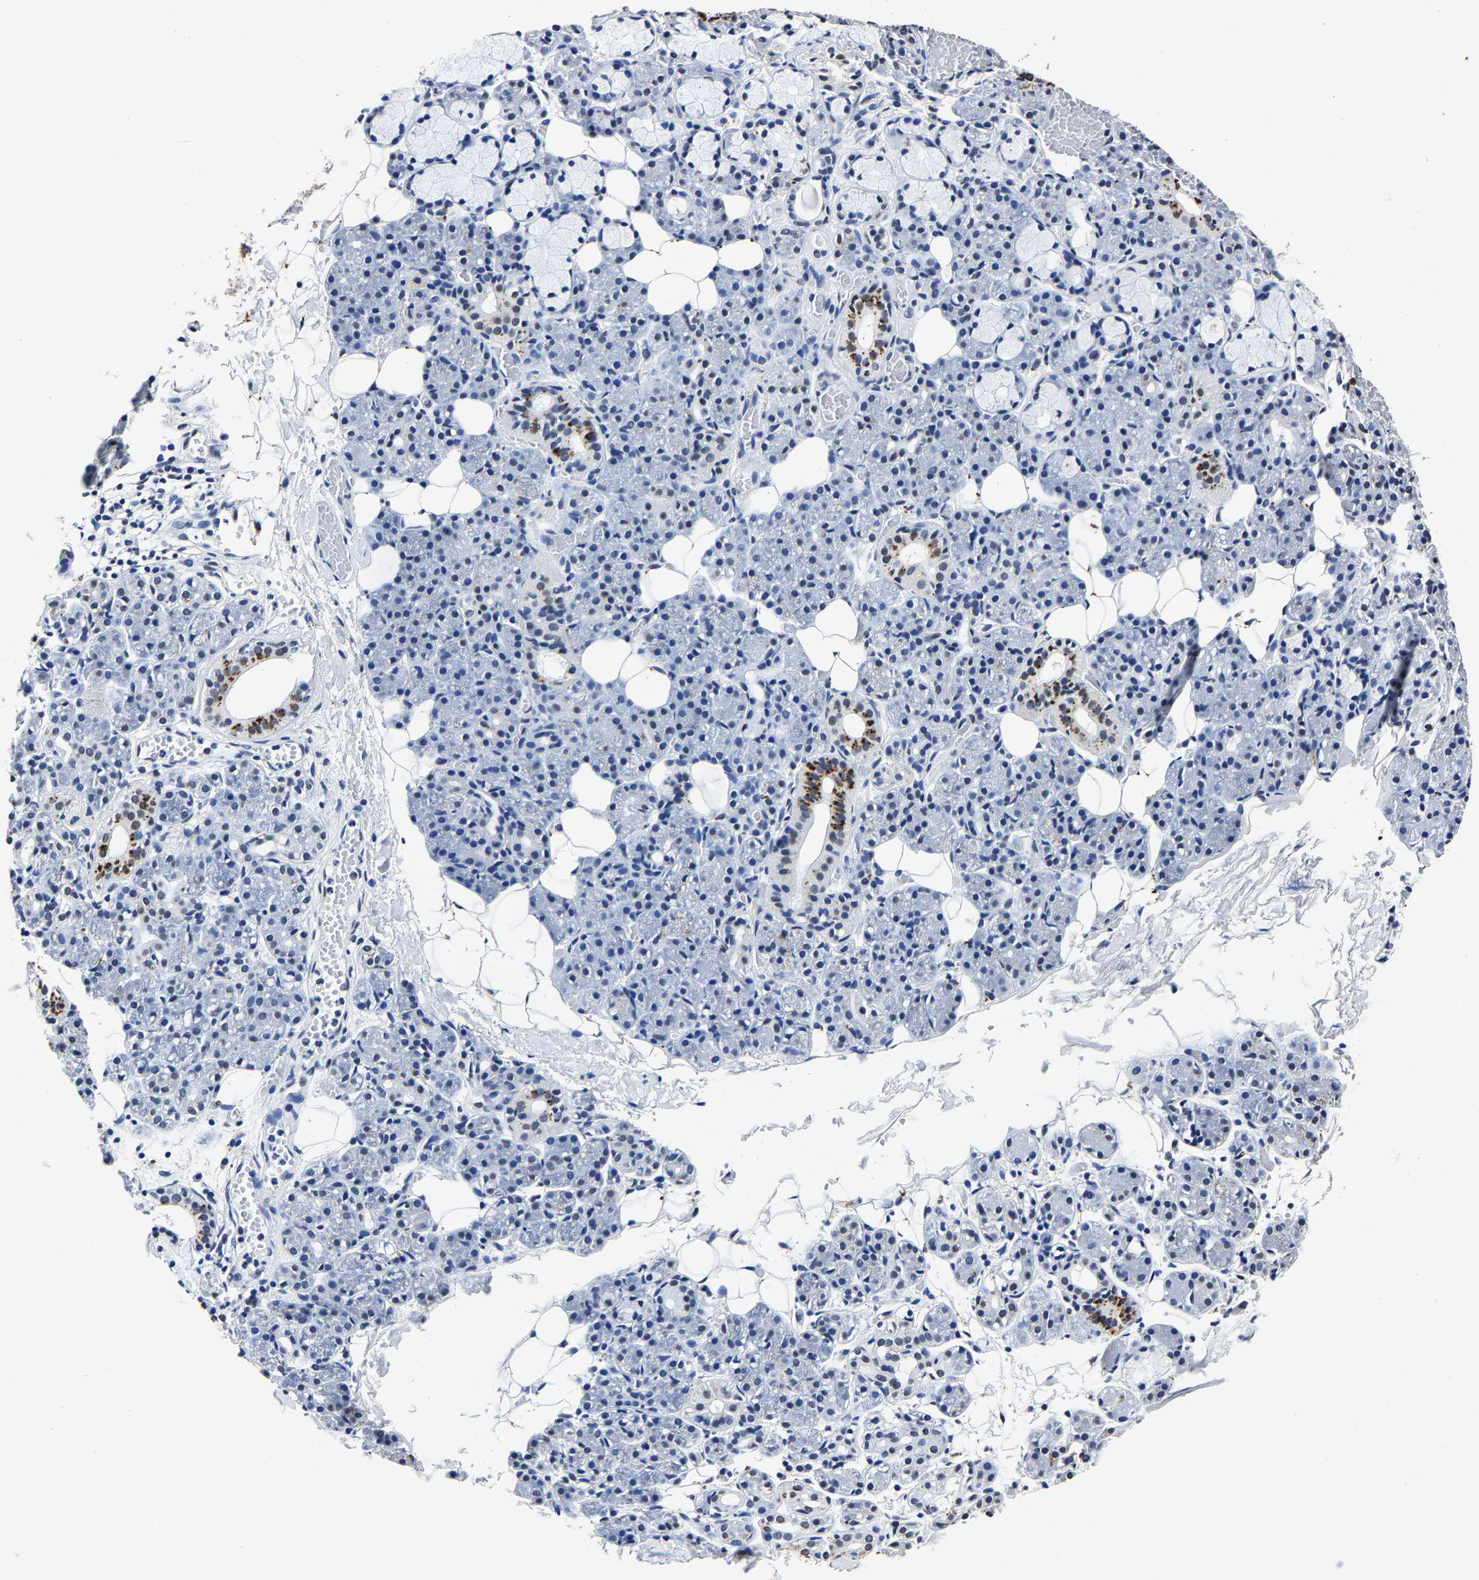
{"staining": {"intensity": "strong", "quantity": "<25%", "location": "cytoplasmic/membranous"}, "tissue": "salivary gland", "cell_type": "Glandular cells", "image_type": "normal", "snomed": [{"axis": "morphology", "description": "Normal tissue, NOS"}, {"axis": "topography", "description": "Salivary gland"}], "caption": "Brown immunohistochemical staining in unremarkable salivary gland displays strong cytoplasmic/membranous expression in about <25% of glandular cells.", "gene": "RBM45", "patient": {"sex": "male", "age": 63}}